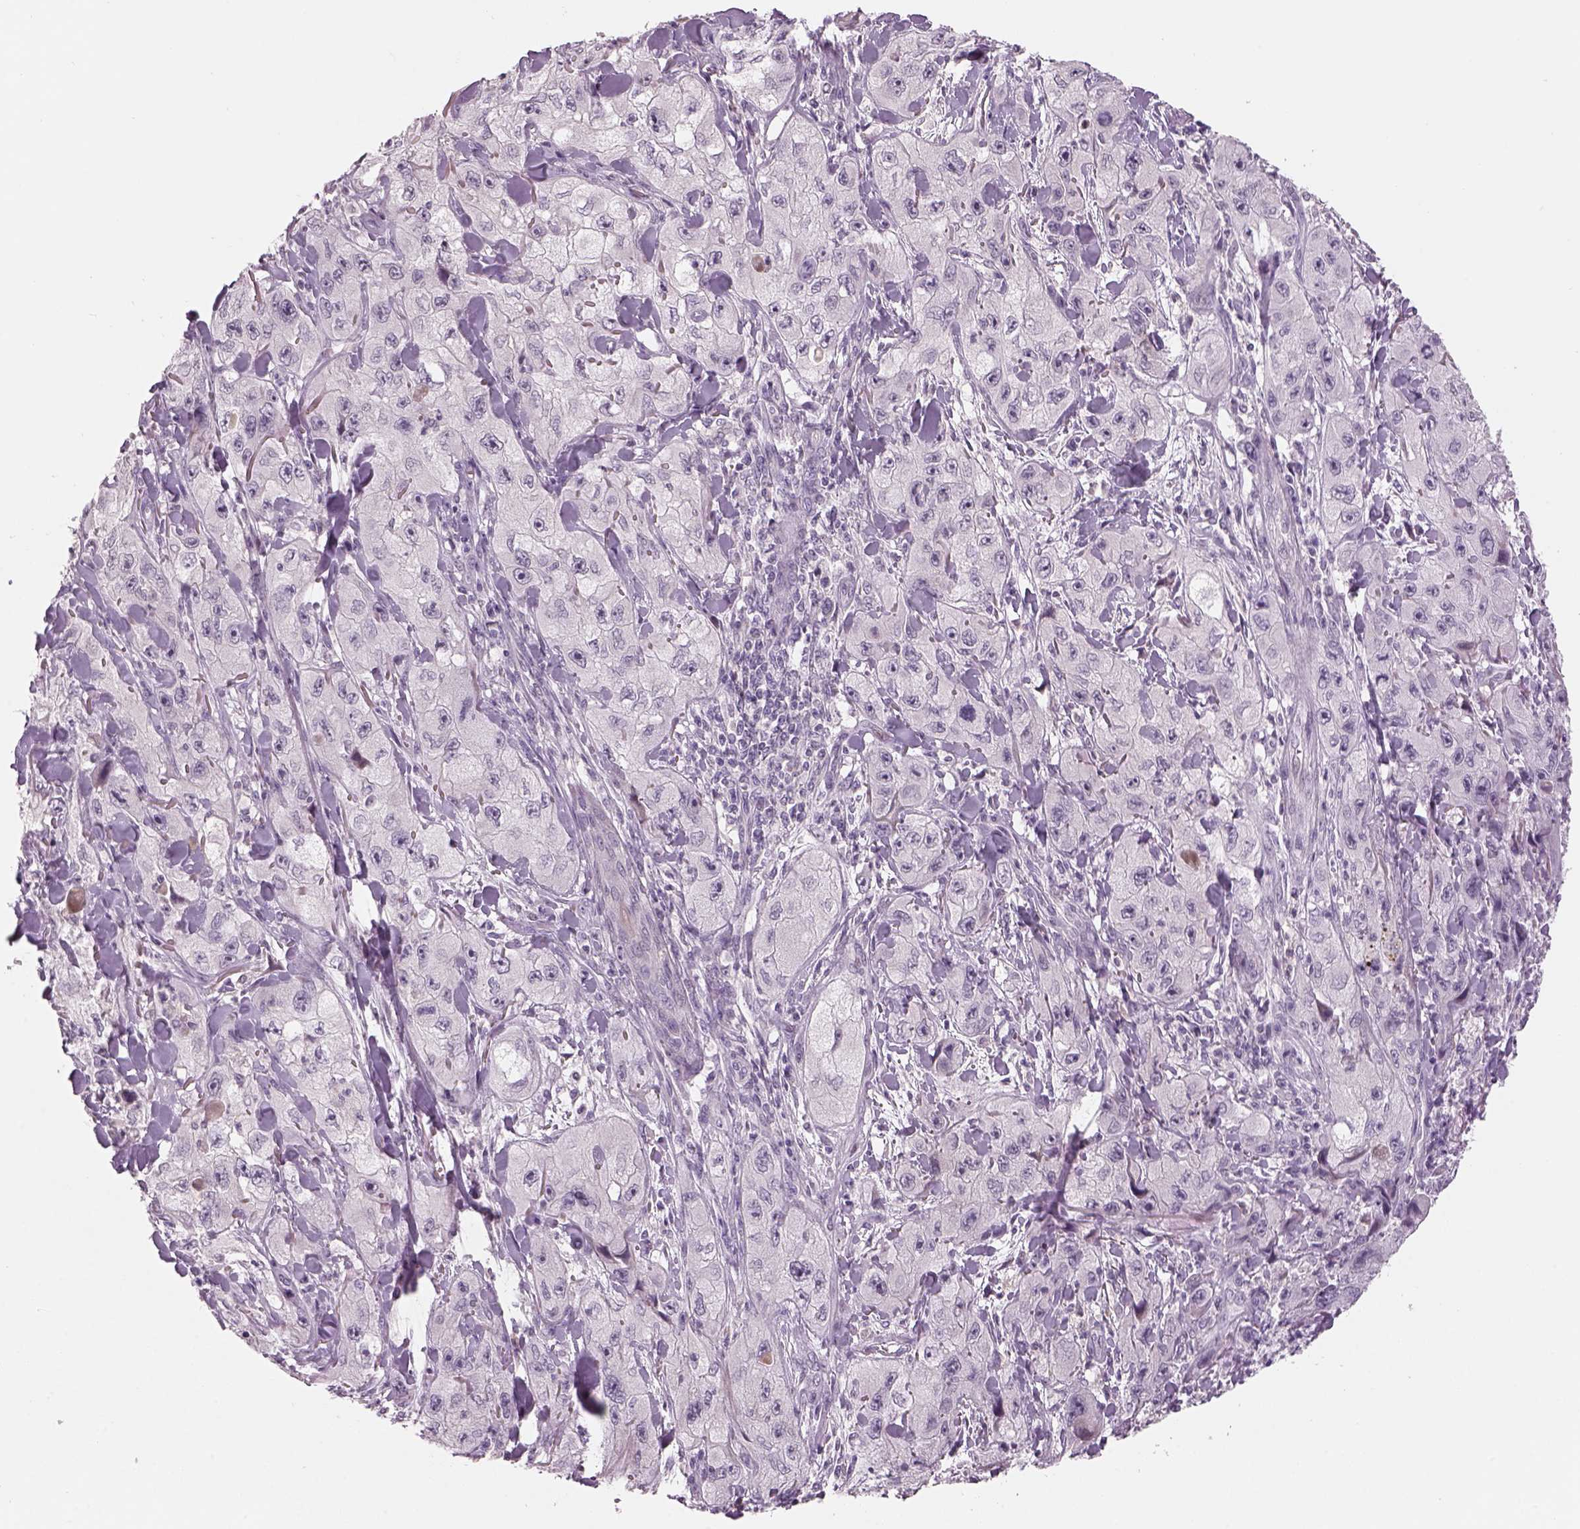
{"staining": {"intensity": "negative", "quantity": "none", "location": "none"}, "tissue": "skin cancer", "cell_type": "Tumor cells", "image_type": "cancer", "snomed": [{"axis": "morphology", "description": "Squamous cell carcinoma, NOS"}, {"axis": "topography", "description": "Skin"}, {"axis": "topography", "description": "Subcutis"}], "caption": "Protein analysis of squamous cell carcinoma (skin) displays no significant positivity in tumor cells. (Stains: DAB (3,3'-diaminobenzidine) IHC with hematoxylin counter stain, Microscopy: brightfield microscopy at high magnification).", "gene": "PENK", "patient": {"sex": "male", "age": 73}}